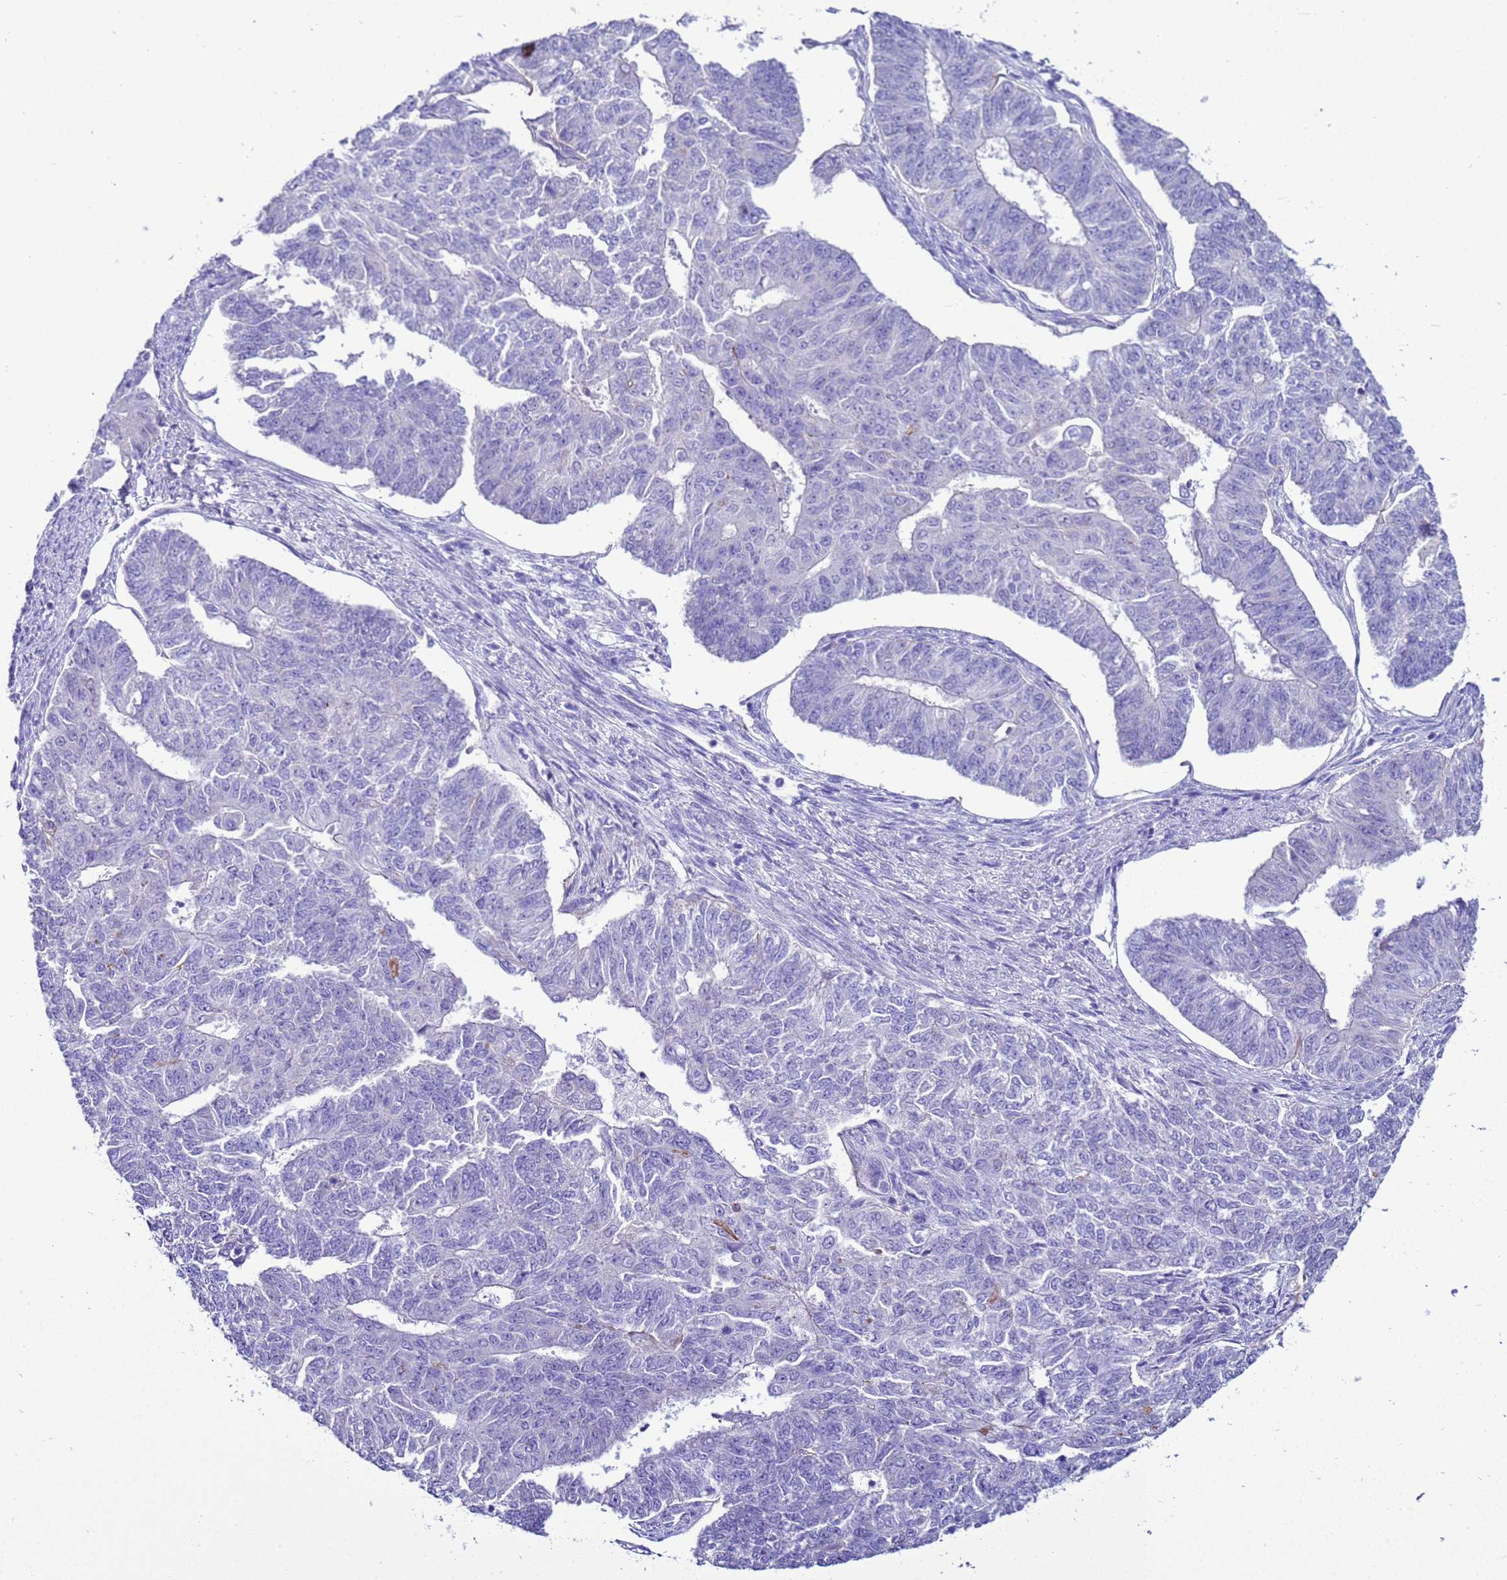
{"staining": {"intensity": "negative", "quantity": "none", "location": "none"}, "tissue": "endometrial cancer", "cell_type": "Tumor cells", "image_type": "cancer", "snomed": [{"axis": "morphology", "description": "Adenocarcinoma, NOS"}, {"axis": "topography", "description": "Endometrium"}], "caption": "Immunohistochemistry micrograph of adenocarcinoma (endometrial) stained for a protein (brown), which shows no staining in tumor cells.", "gene": "BEST2", "patient": {"sex": "female", "age": 32}}